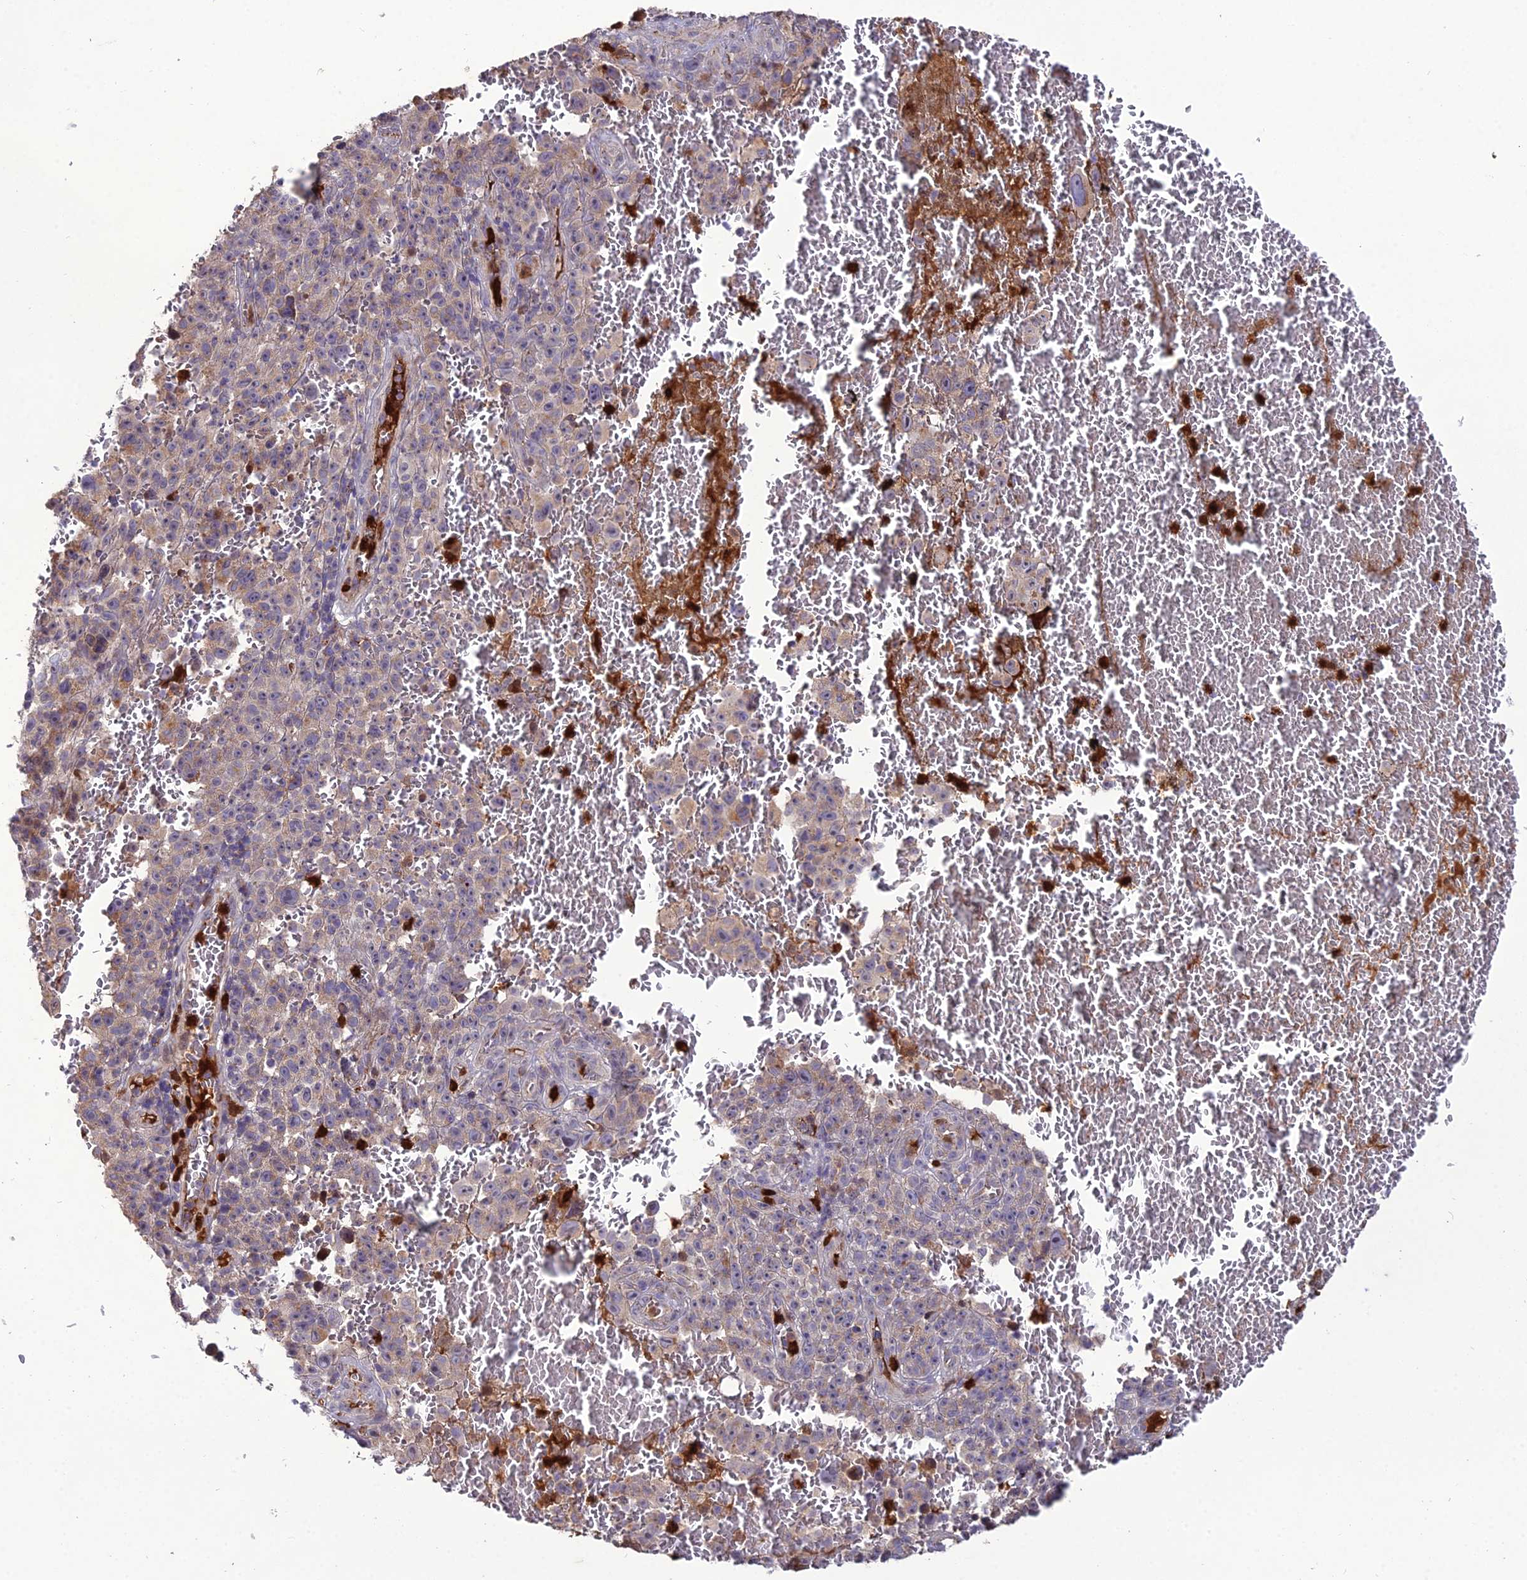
{"staining": {"intensity": "weak", "quantity": "<25%", "location": "cytoplasmic/membranous"}, "tissue": "melanoma", "cell_type": "Tumor cells", "image_type": "cancer", "snomed": [{"axis": "morphology", "description": "Malignant melanoma, NOS"}, {"axis": "topography", "description": "Skin"}], "caption": "Melanoma was stained to show a protein in brown. There is no significant staining in tumor cells.", "gene": "EID2", "patient": {"sex": "female", "age": 82}}